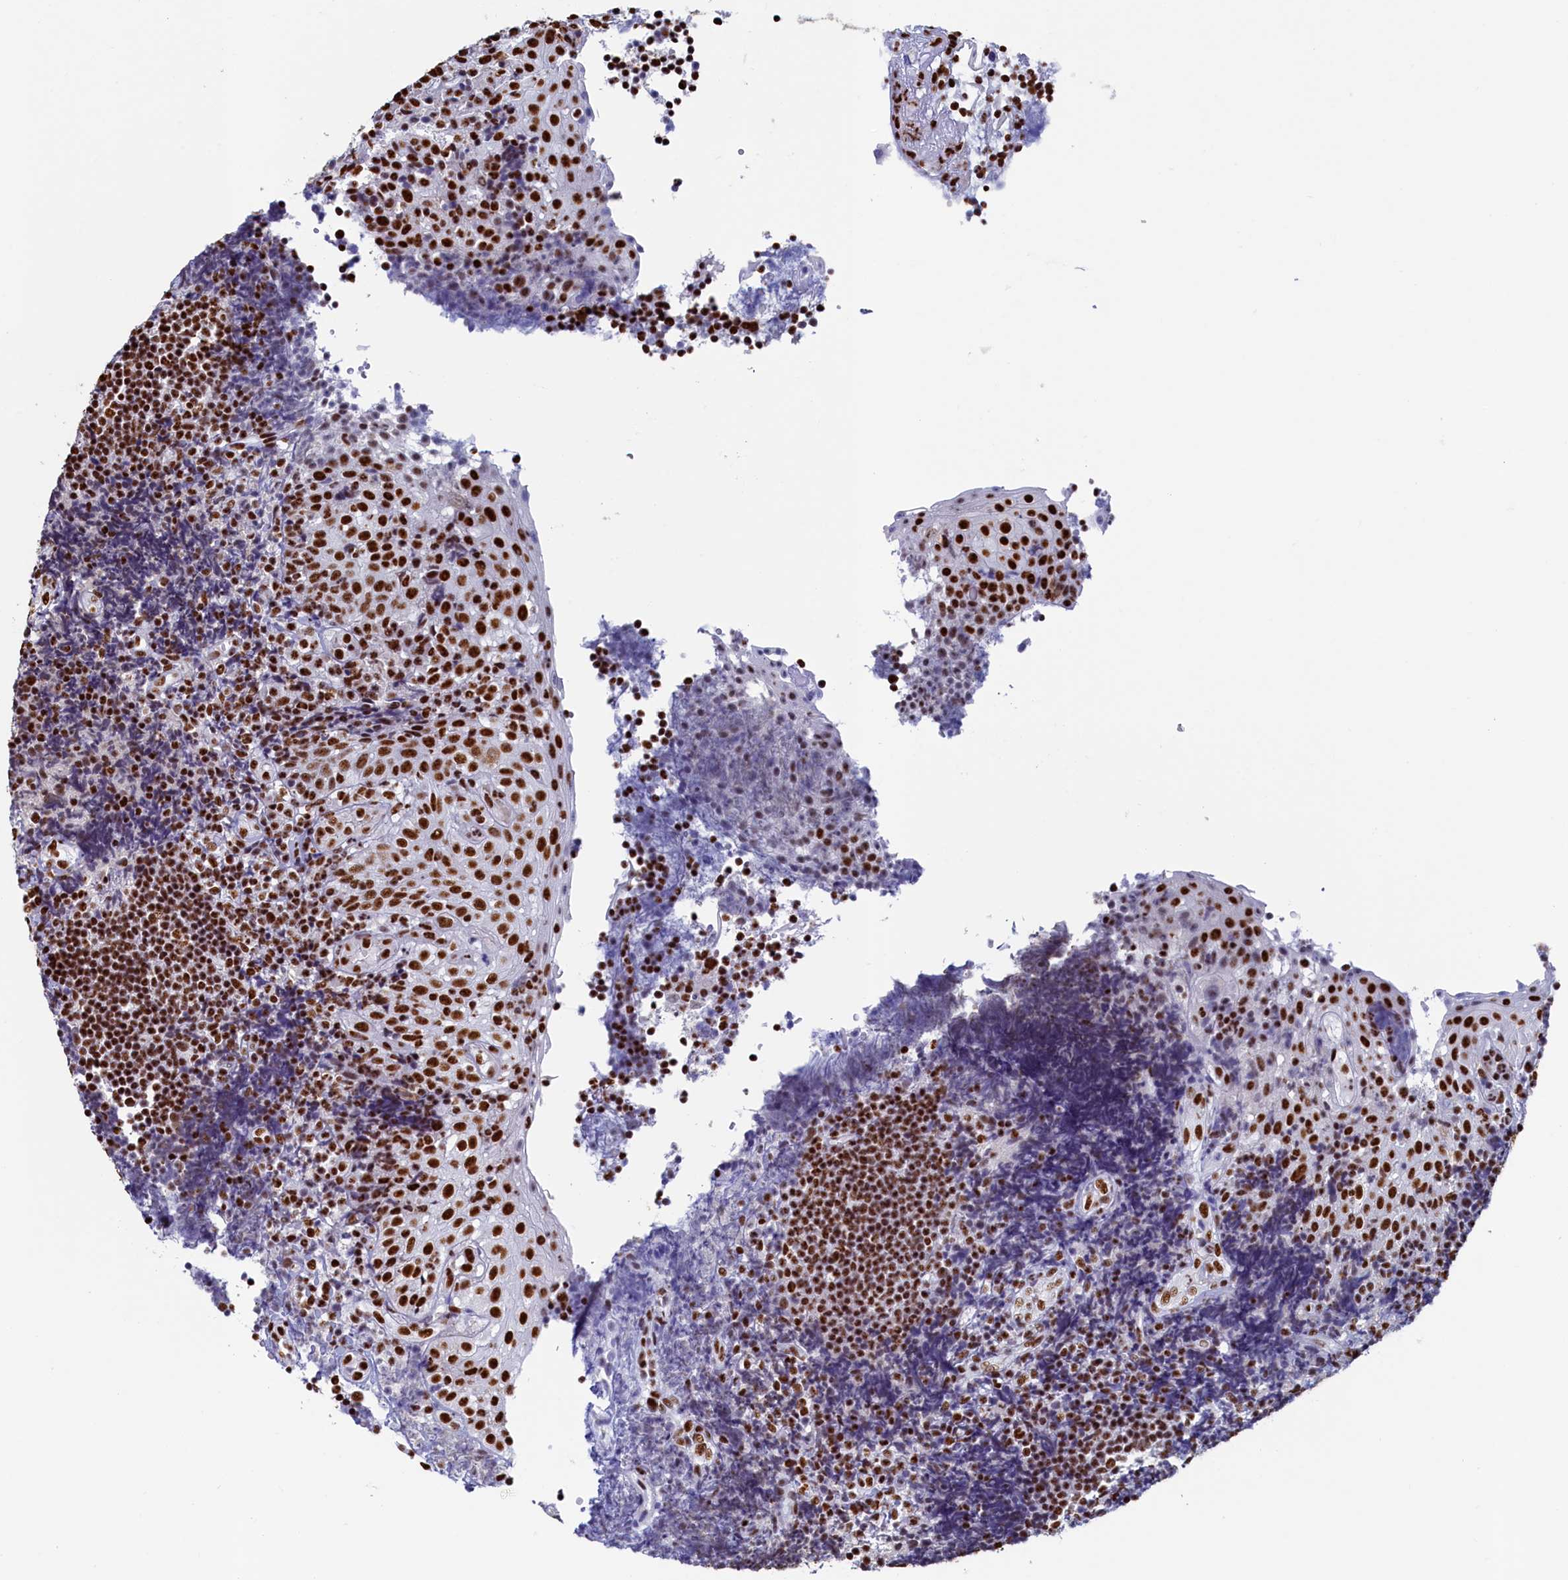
{"staining": {"intensity": "moderate", "quantity": ">75%", "location": "nuclear"}, "tissue": "tonsil", "cell_type": "Germinal center cells", "image_type": "normal", "snomed": [{"axis": "morphology", "description": "Normal tissue, NOS"}, {"axis": "topography", "description": "Tonsil"}], "caption": "Germinal center cells show moderate nuclear expression in about >75% of cells in benign tonsil.", "gene": "MOSPD3", "patient": {"sex": "female", "age": 40}}